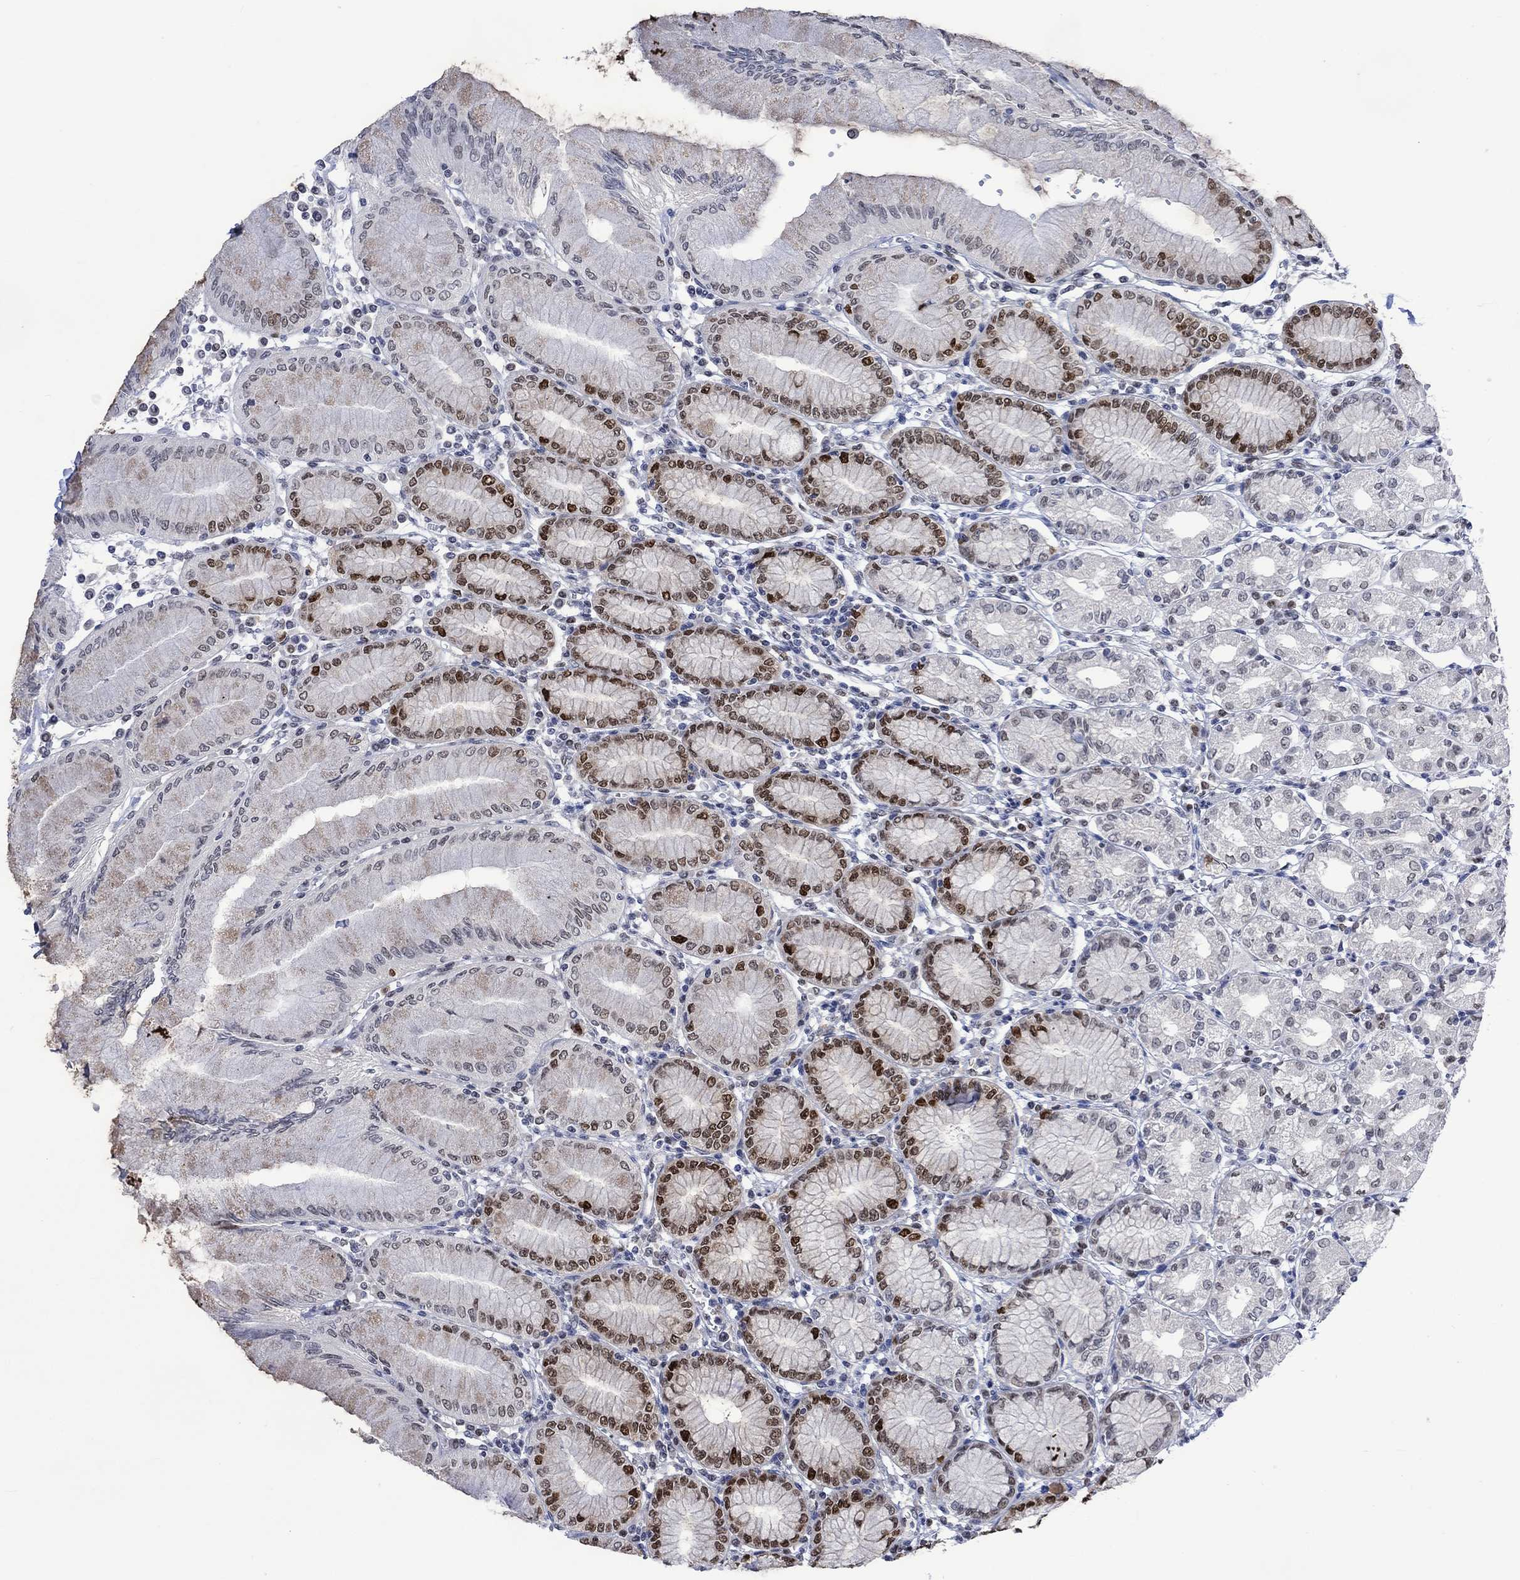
{"staining": {"intensity": "strong", "quantity": "25%-75%", "location": "nuclear"}, "tissue": "stomach", "cell_type": "Glandular cells", "image_type": "normal", "snomed": [{"axis": "morphology", "description": "Normal tissue, NOS"}, {"axis": "topography", "description": "Skeletal muscle"}, {"axis": "topography", "description": "Stomach"}], "caption": "IHC of normal stomach demonstrates high levels of strong nuclear positivity in approximately 25%-75% of glandular cells.", "gene": "RAD54L2", "patient": {"sex": "female", "age": 57}}